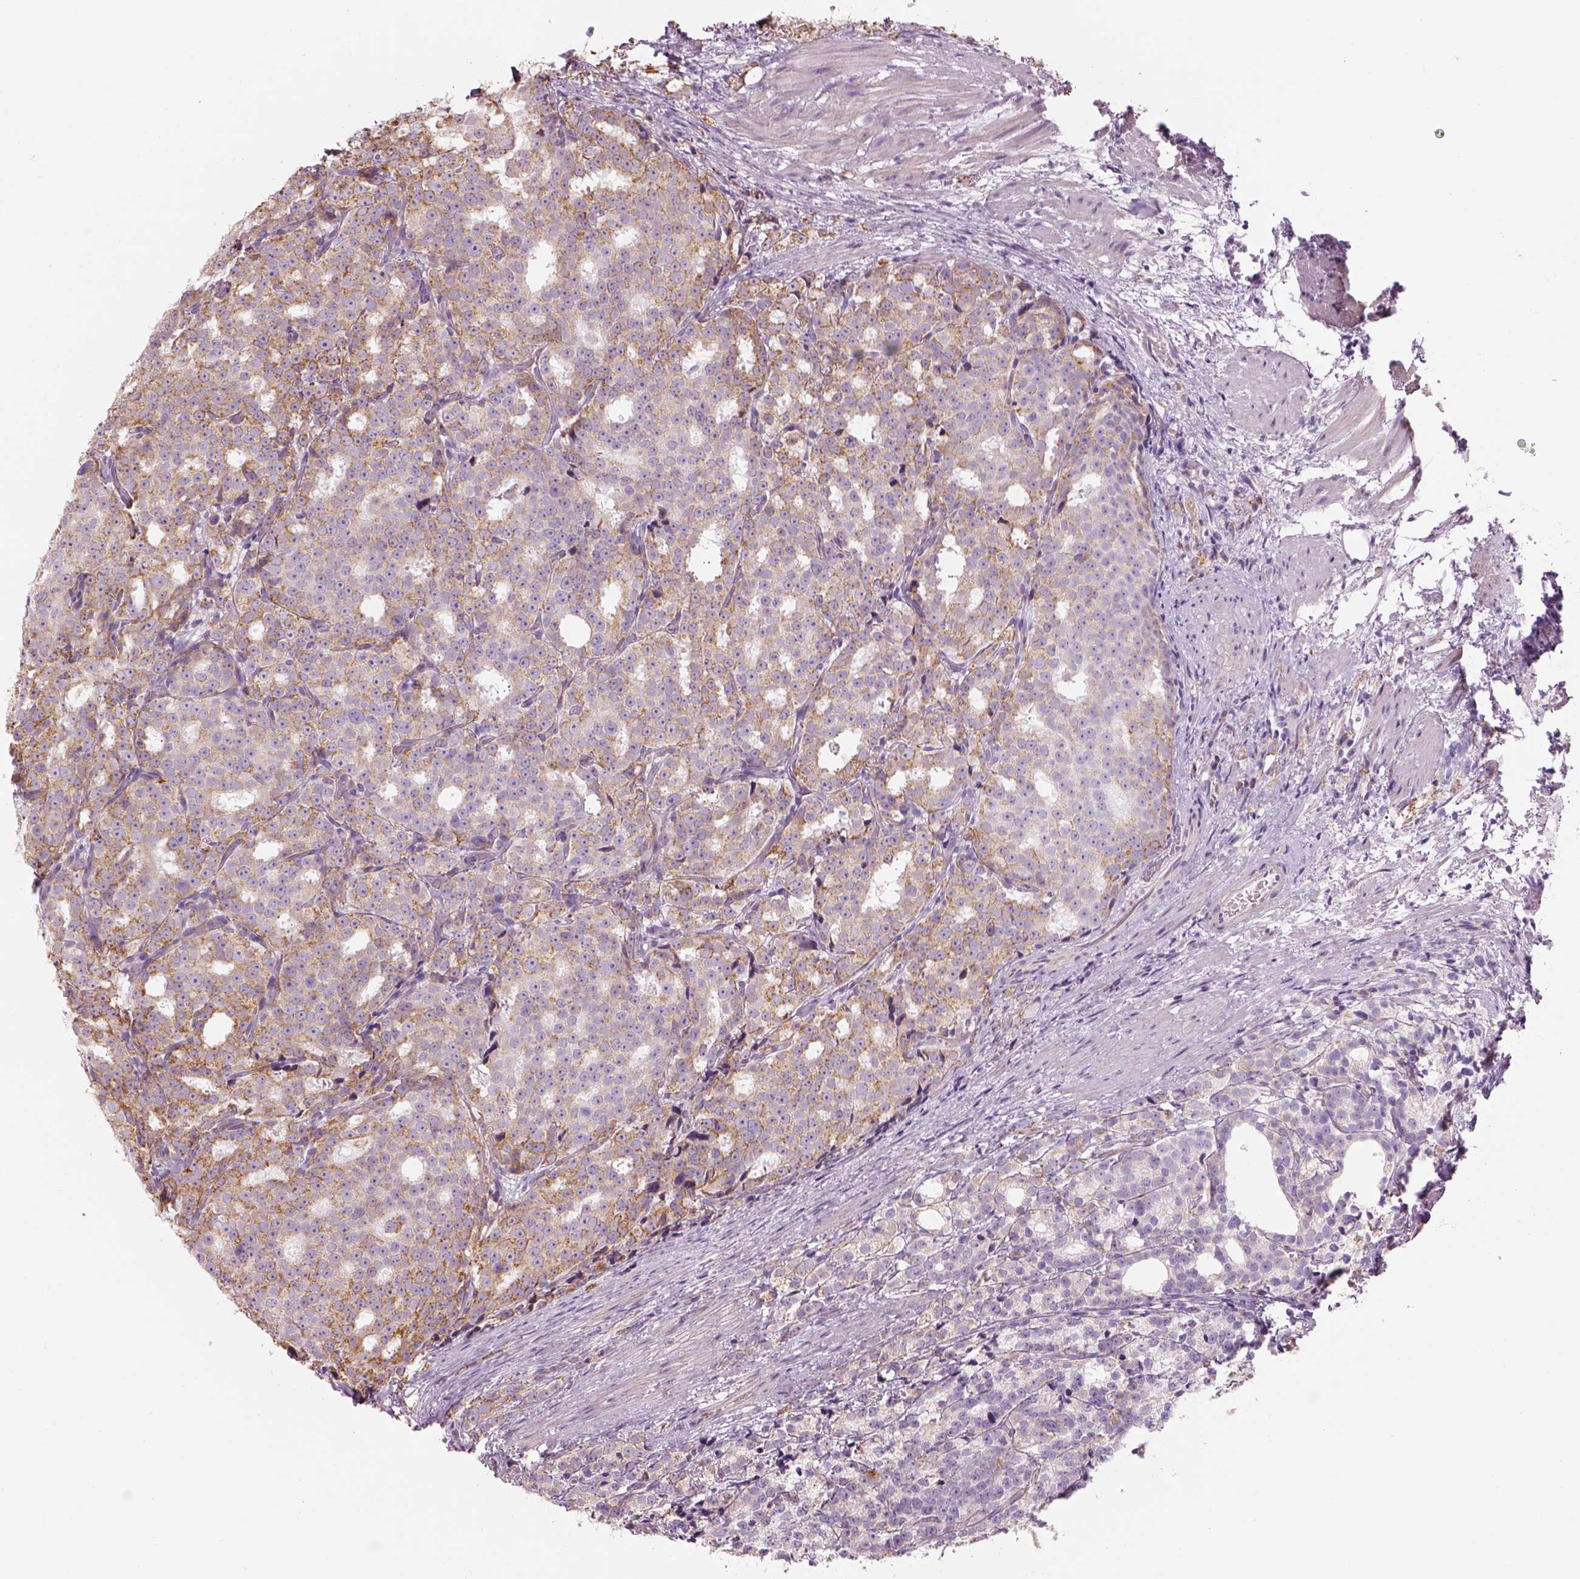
{"staining": {"intensity": "moderate", "quantity": "<25%", "location": "cytoplasmic/membranous"}, "tissue": "prostate cancer", "cell_type": "Tumor cells", "image_type": "cancer", "snomed": [{"axis": "morphology", "description": "Adenocarcinoma, High grade"}, {"axis": "topography", "description": "Prostate"}], "caption": "About <25% of tumor cells in human prostate cancer (high-grade adenocarcinoma) reveal moderate cytoplasmic/membranous protein staining as visualized by brown immunohistochemical staining.", "gene": "IFT52", "patient": {"sex": "male", "age": 53}}